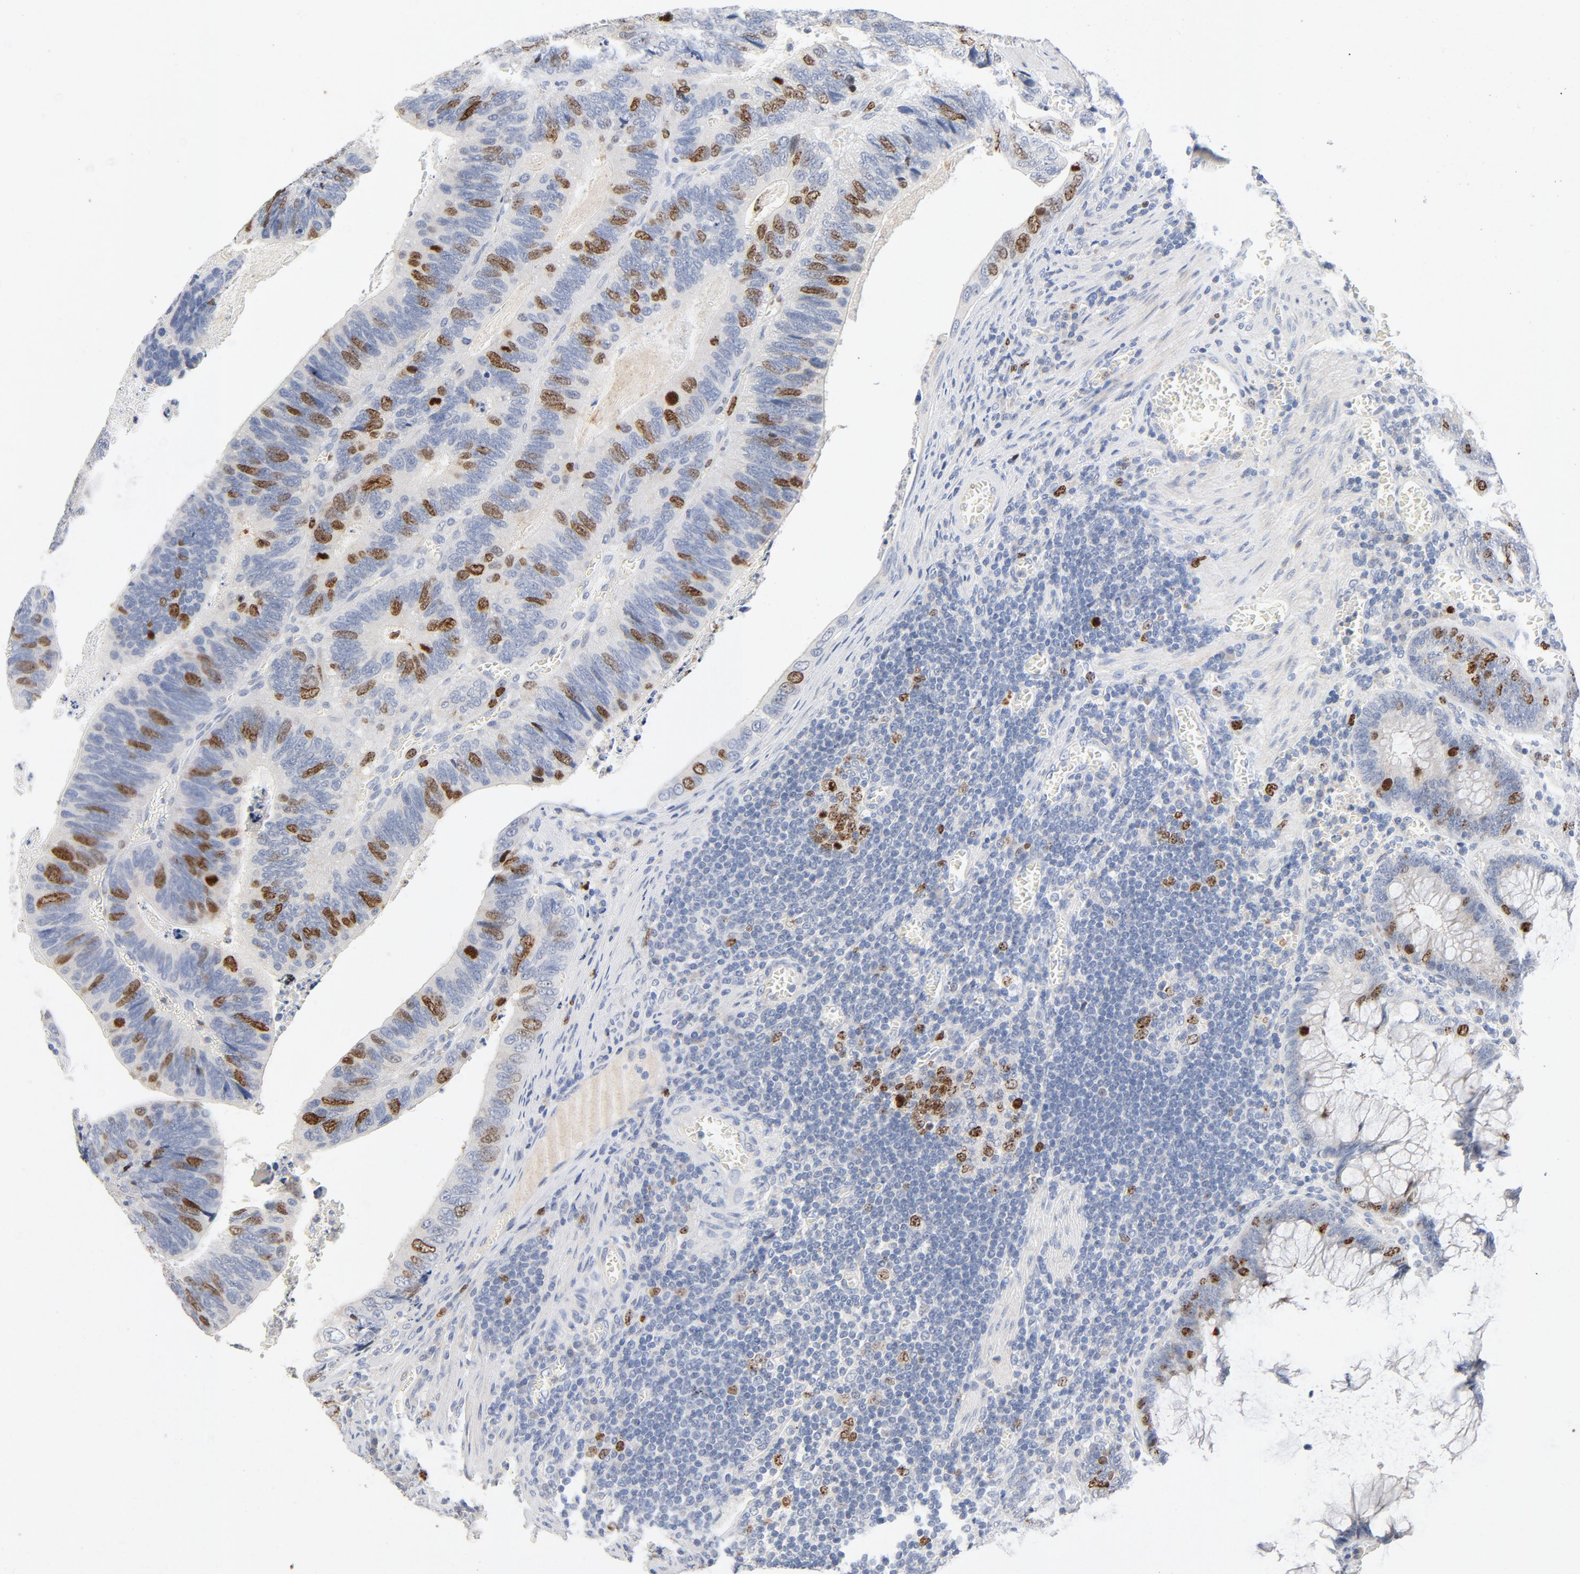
{"staining": {"intensity": "moderate", "quantity": "<25%", "location": "nuclear"}, "tissue": "colorectal cancer", "cell_type": "Tumor cells", "image_type": "cancer", "snomed": [{"axis": "morphology", "description": "Adenocarcinoma, NOS"}, {"axis": "topography", "description": "Colon"}], "caption": "About <25% of tumor cells in human colorectal adenocarcinoma reveal moderate nuclear protein staining as visualized by brown immunohistochemical staining.", "gene": "BIRC5", "patient": {"sex": "male", "age": 72}}